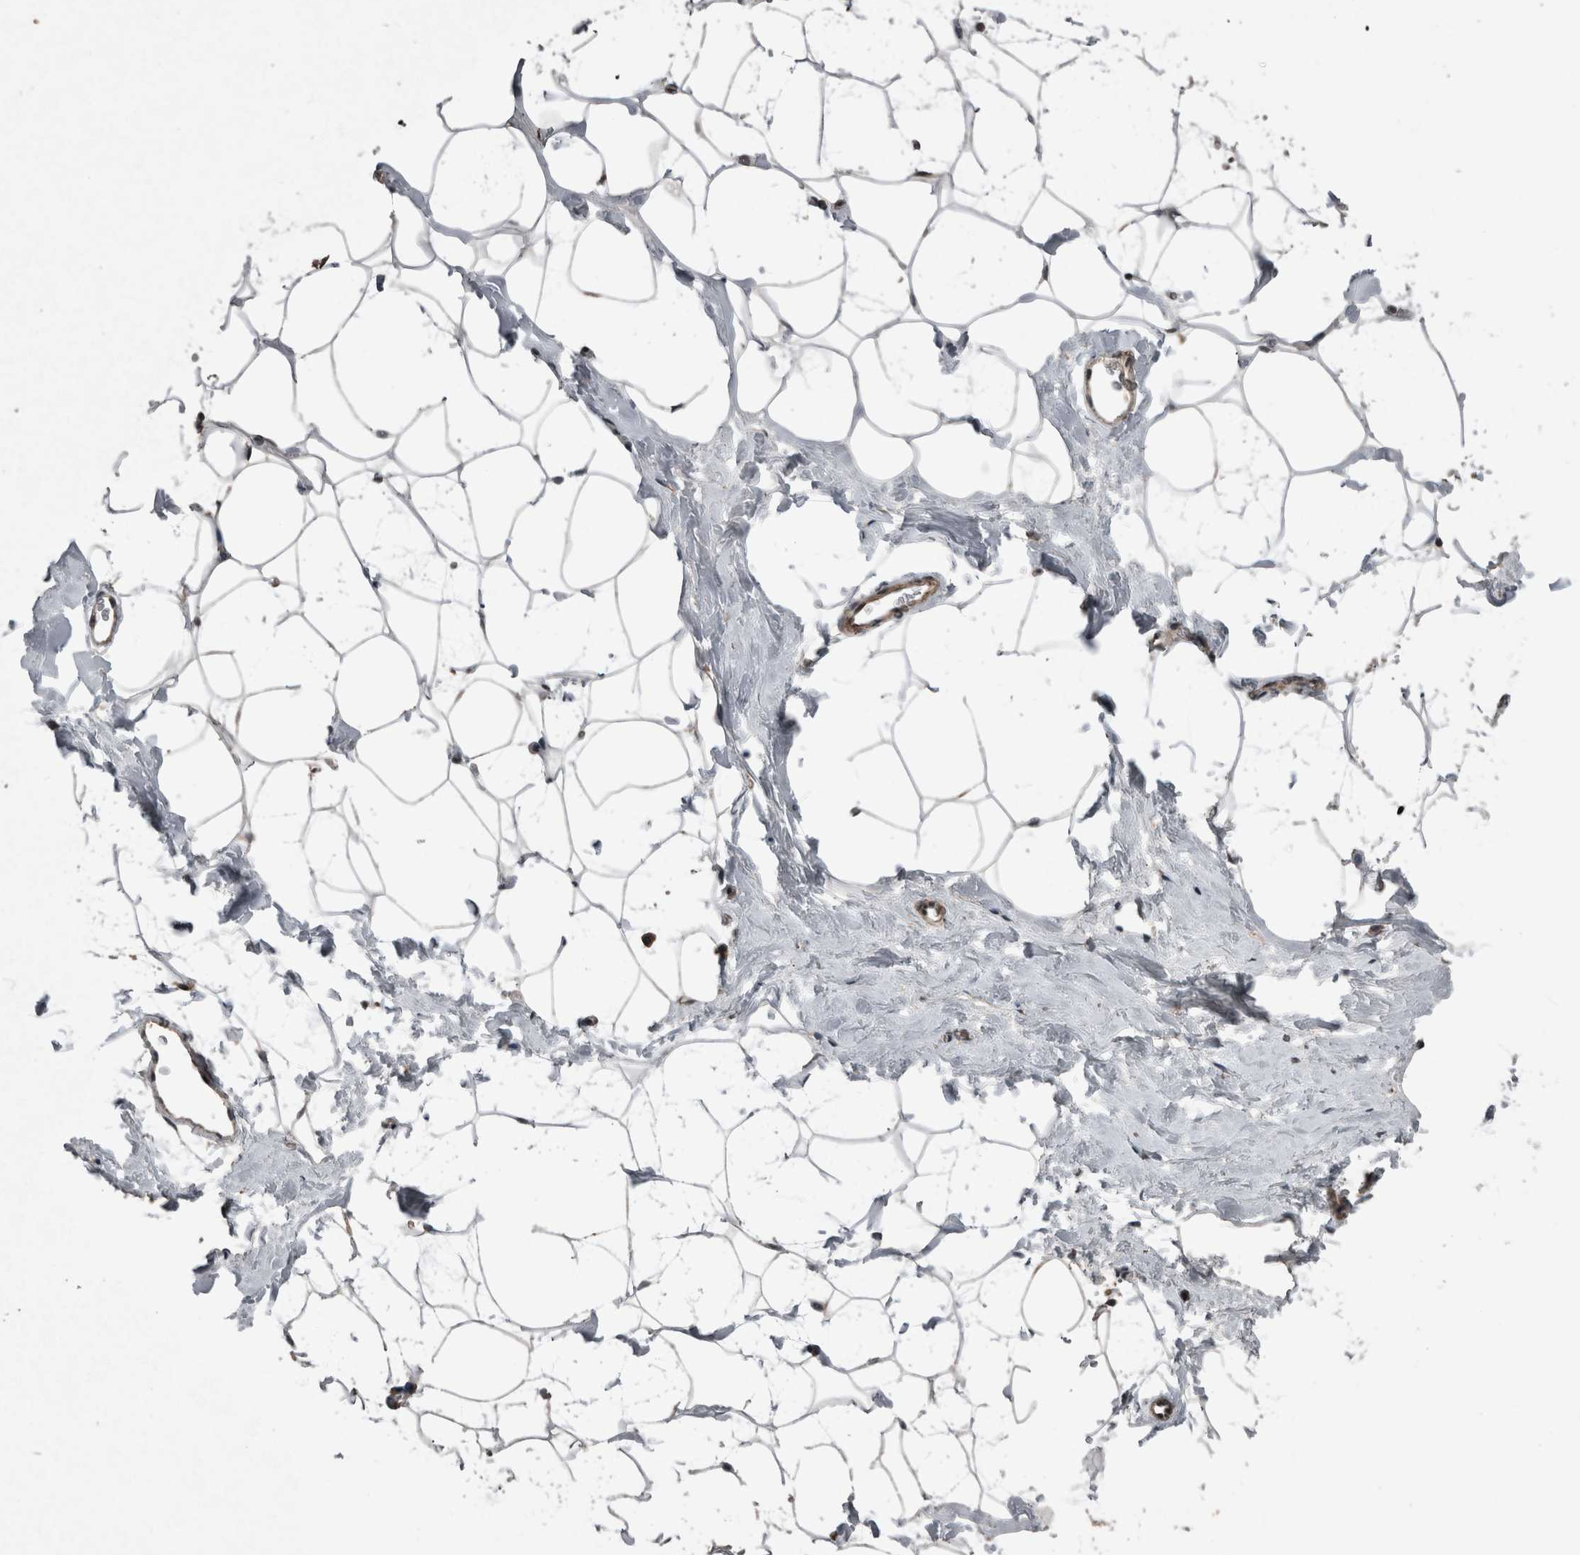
{"staining": {"intensity": "negative", "quantity": "none", "location": "none"}, "tissue": "adipose tissue", "cell_type": "Adipocytes", "image_type": "normal", "snomed": [{"axis": "morphology", "description": "Normal tissue, NOS"}, {"axis": "morphology", "description": "Fibrosis, NOS"}, {"axis": "topography", "description": "Breast"}, {"axis": "topography", "description": "Adipose tissue"}], "caption": "DAB (3,3'-diaminobenzidine) immunohistochemical staining of unremarkable adipose tissue reveals no significant staining in adipocytes.", "gene": "RIOK3", "patient": {"sex": "female", "age": 39}}